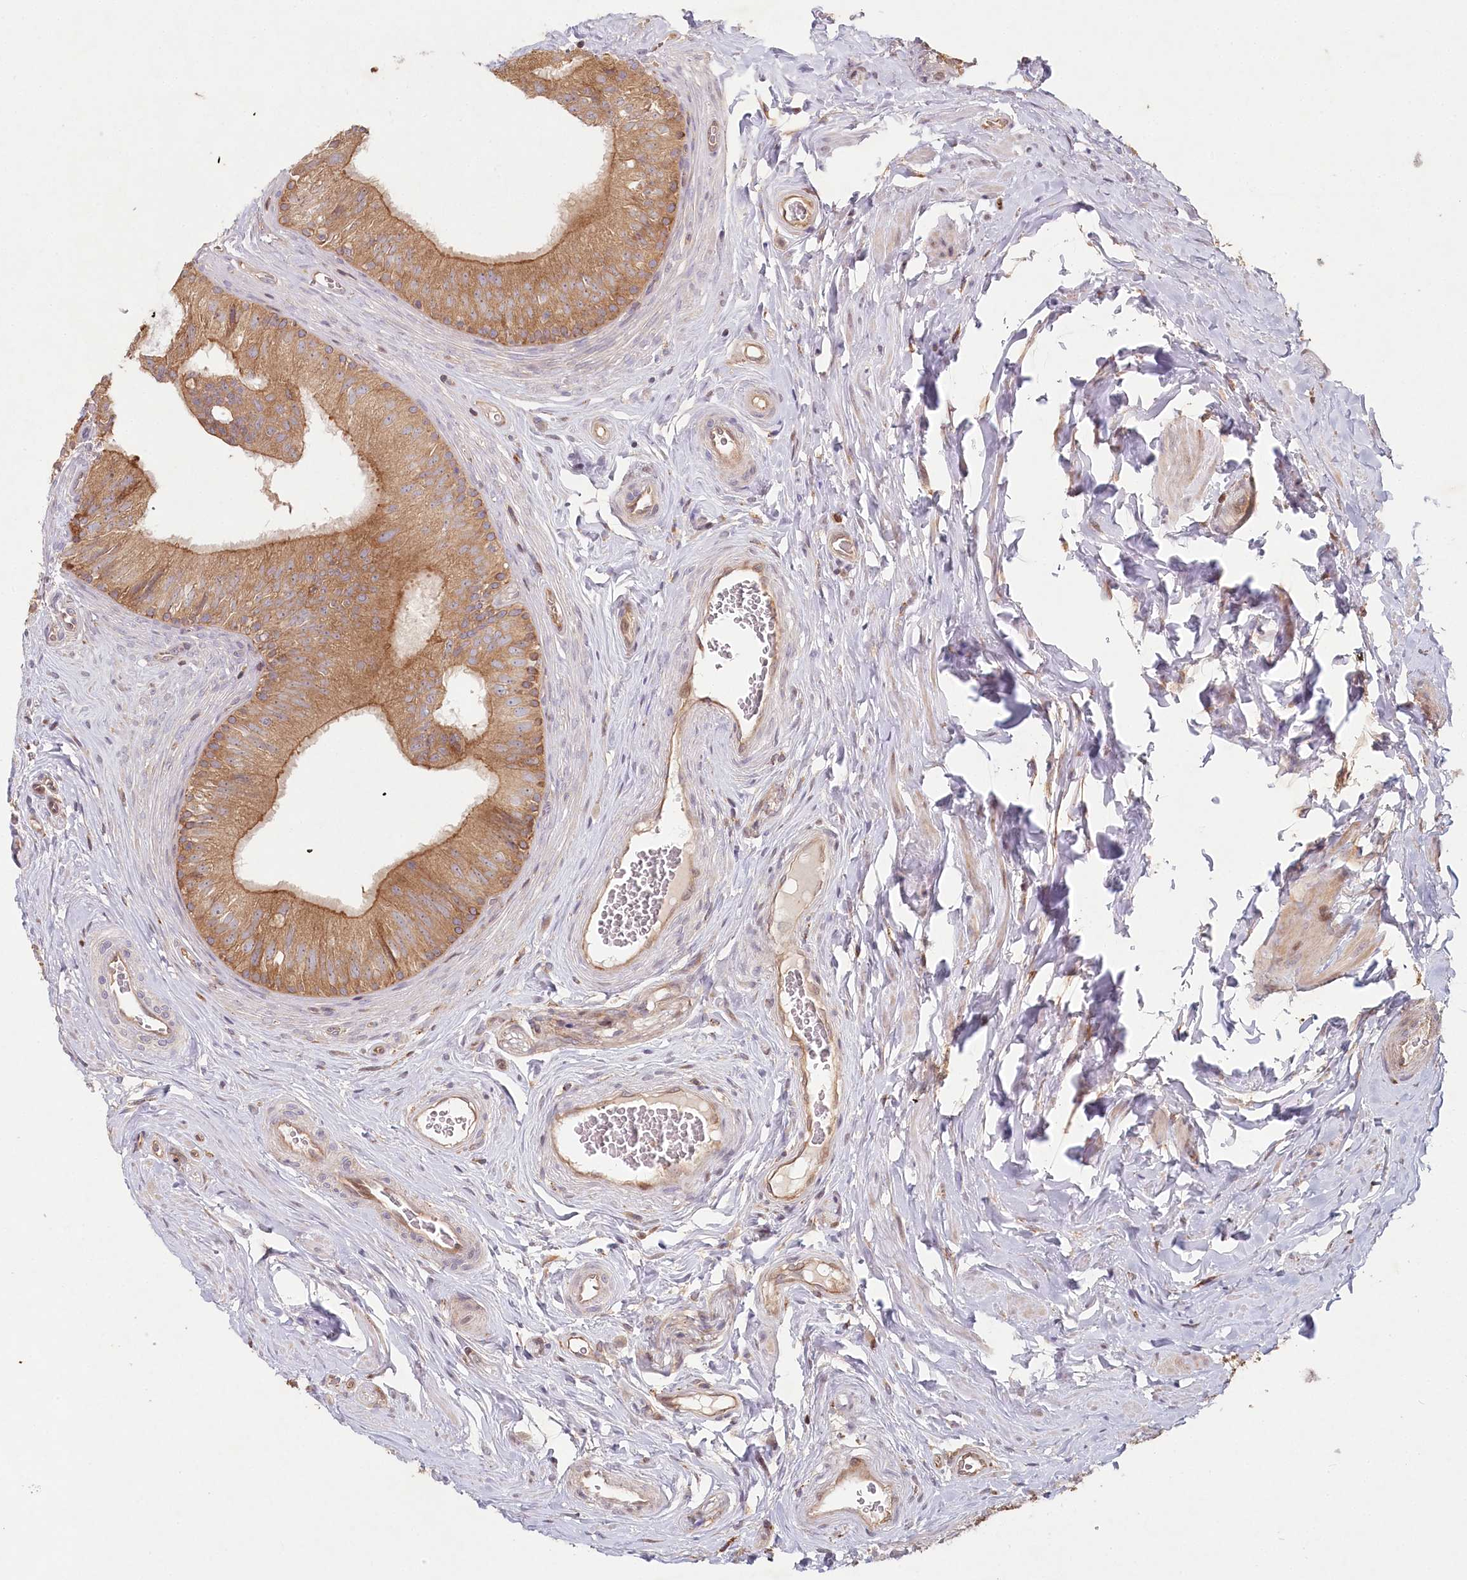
{"staining": {"intensity": "moderate", "quantity": ">75%", "location": "cytoplasmic/membranous"}, "tissue": "epididymis", "cell_type": "Glandular cells", "image_type": "normal", "snomed": [{"axis": "morphology", "description": "Normal tissue, NOS"}, {"axis": "topography", "description": "Epididymis"}], "caption": "This image displays immunohistochemistry staining of benign epididymis, with medium moderate cytoplasmic/membranous staining in about >75% of glandular cells.", "gene": "HAL", "patient": {"sex": "male", "age": 46}}